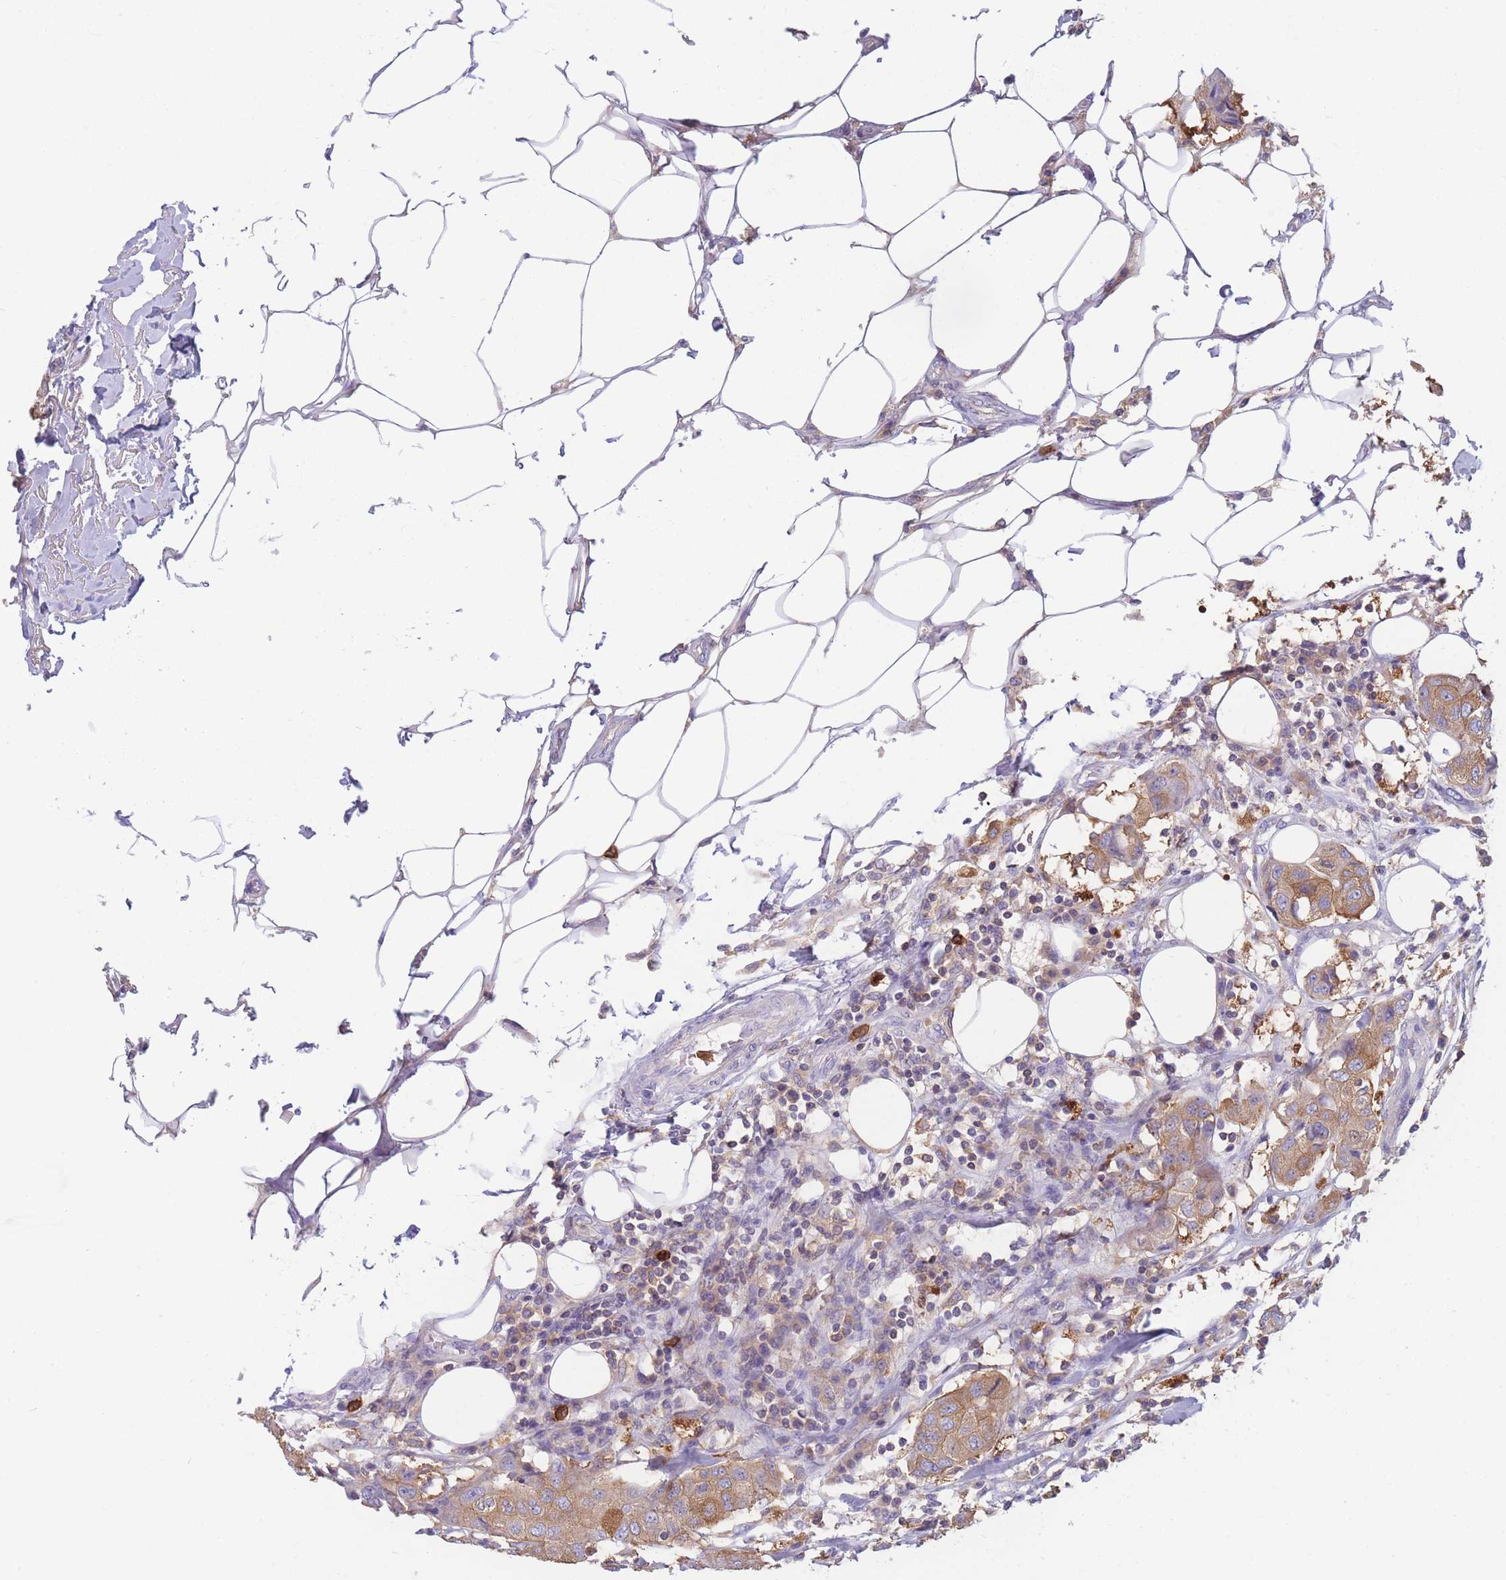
{"staining": {"intensity": "moderate", "quantity": ">75%", "location": "cytoplasmic/membranous"}, "tissue": "breast cancer", "cell_type": "Tumor cells", "image_type": "cancer", "snomed": [{"axis": "morphology", "description": "Duct carcinoma"}, {"axis": "topography", "description": "Breast"}], "caption": "Tumor cells show medium levels of moderate cytoplasmic/membranous positivity in approximately >75% of cells in human invasive ductal carcinoma (breast). (IHC, brightfield microscopy, high magnification).", "gene": "ST3GAL4", "patient": {"sex": "female", "age": 80}}